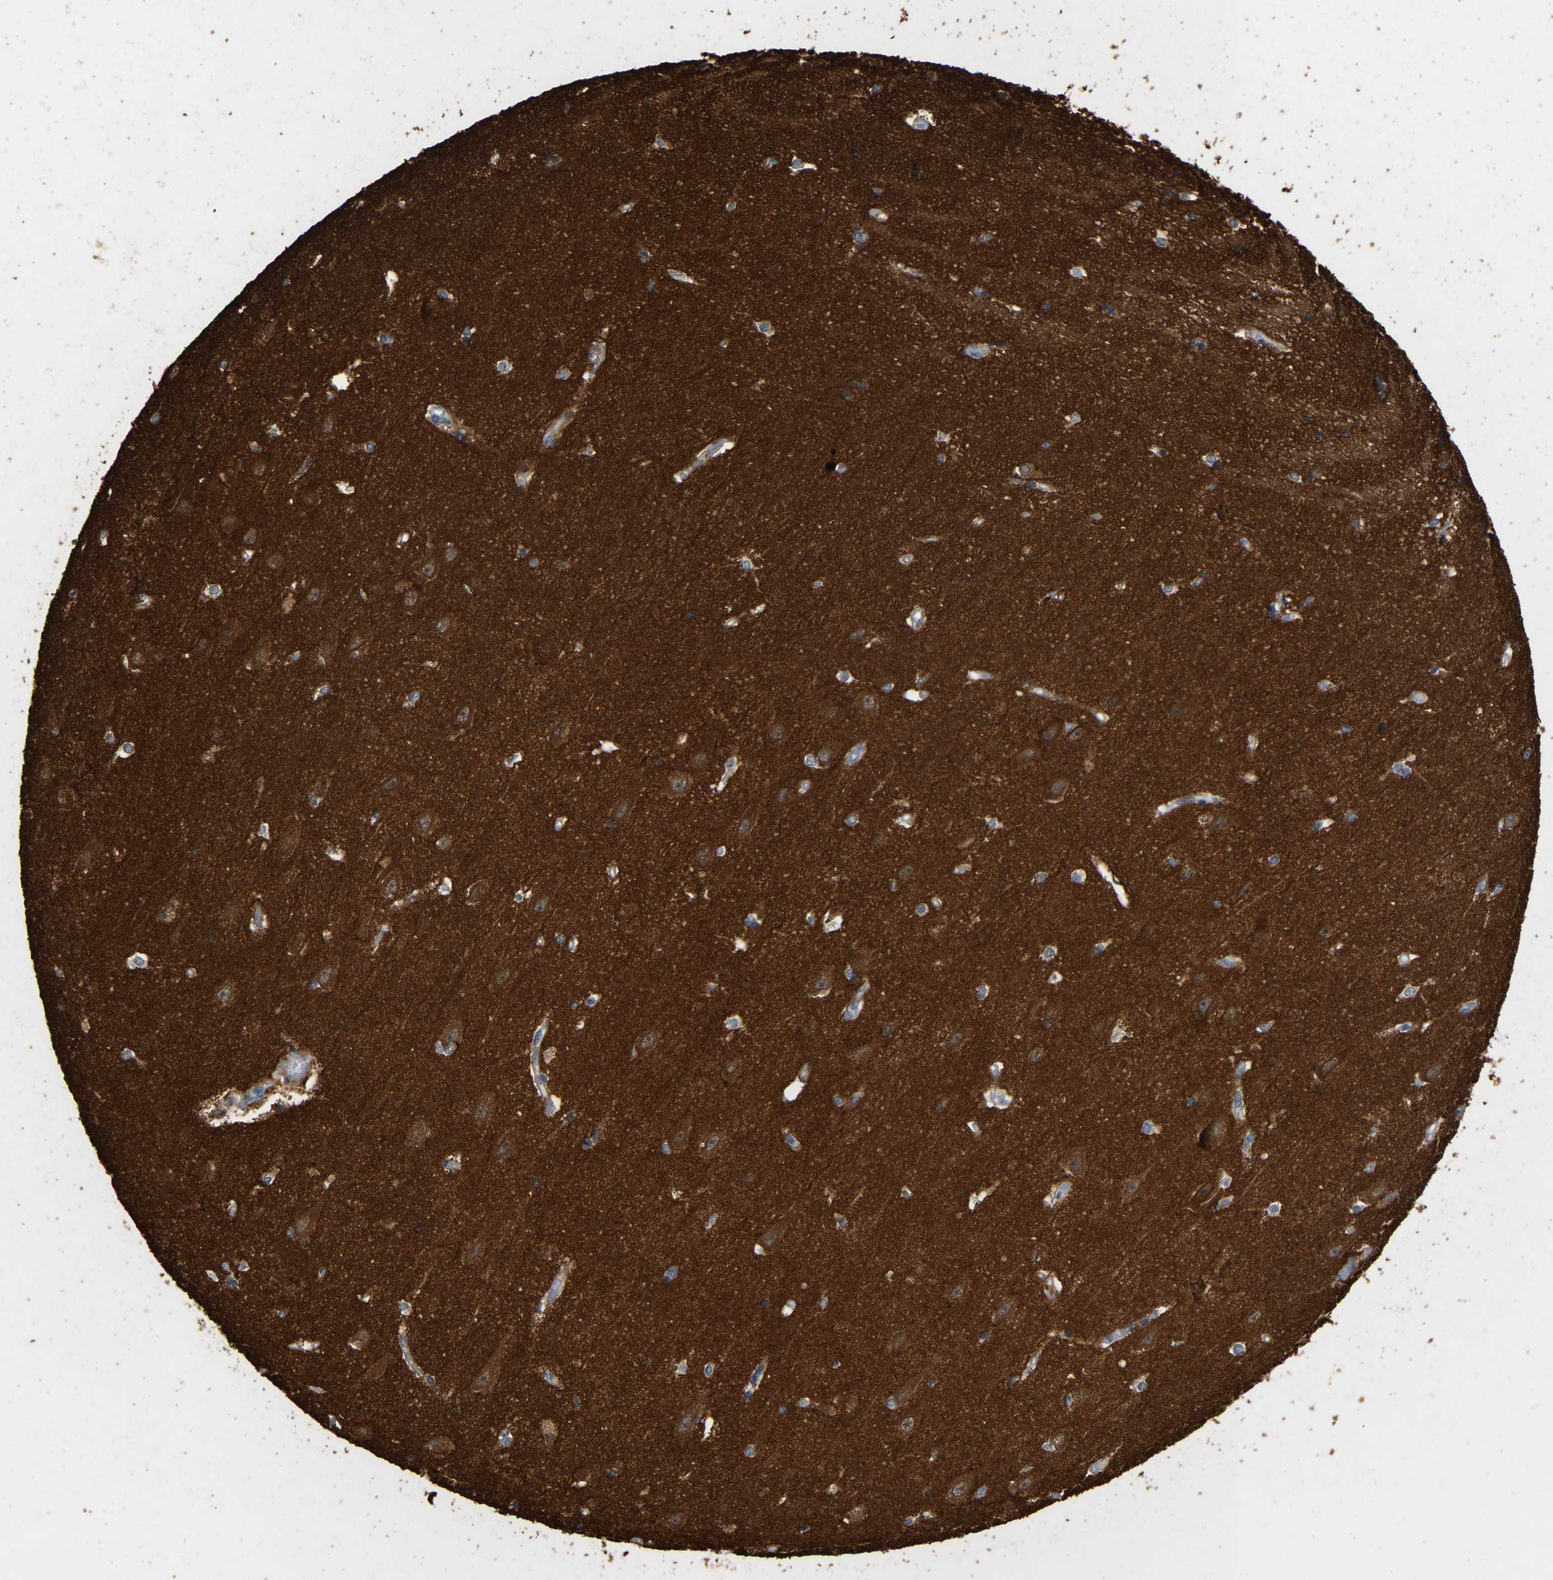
{"staining": {"intensity": "moderate", "quantity": "<25%", "location": "cytoplasmic/membranous"}, "tissue": "hippocampus", "cell_type": "Glial cells", "image_type": "normal", "snomed": [{"axis": "morphology", "description": "Normal tissue, NOS"}, {"axis": "topography", "description": "Hippocampus"}], "caption": "Immunohistochemical staining of benign hippocampus reveals low levels of moderate cytoplasmic/membranous expression in about <25% of glial cells.", "gene": "NCS1", "patient": {"sex": "male", "age": 45}}